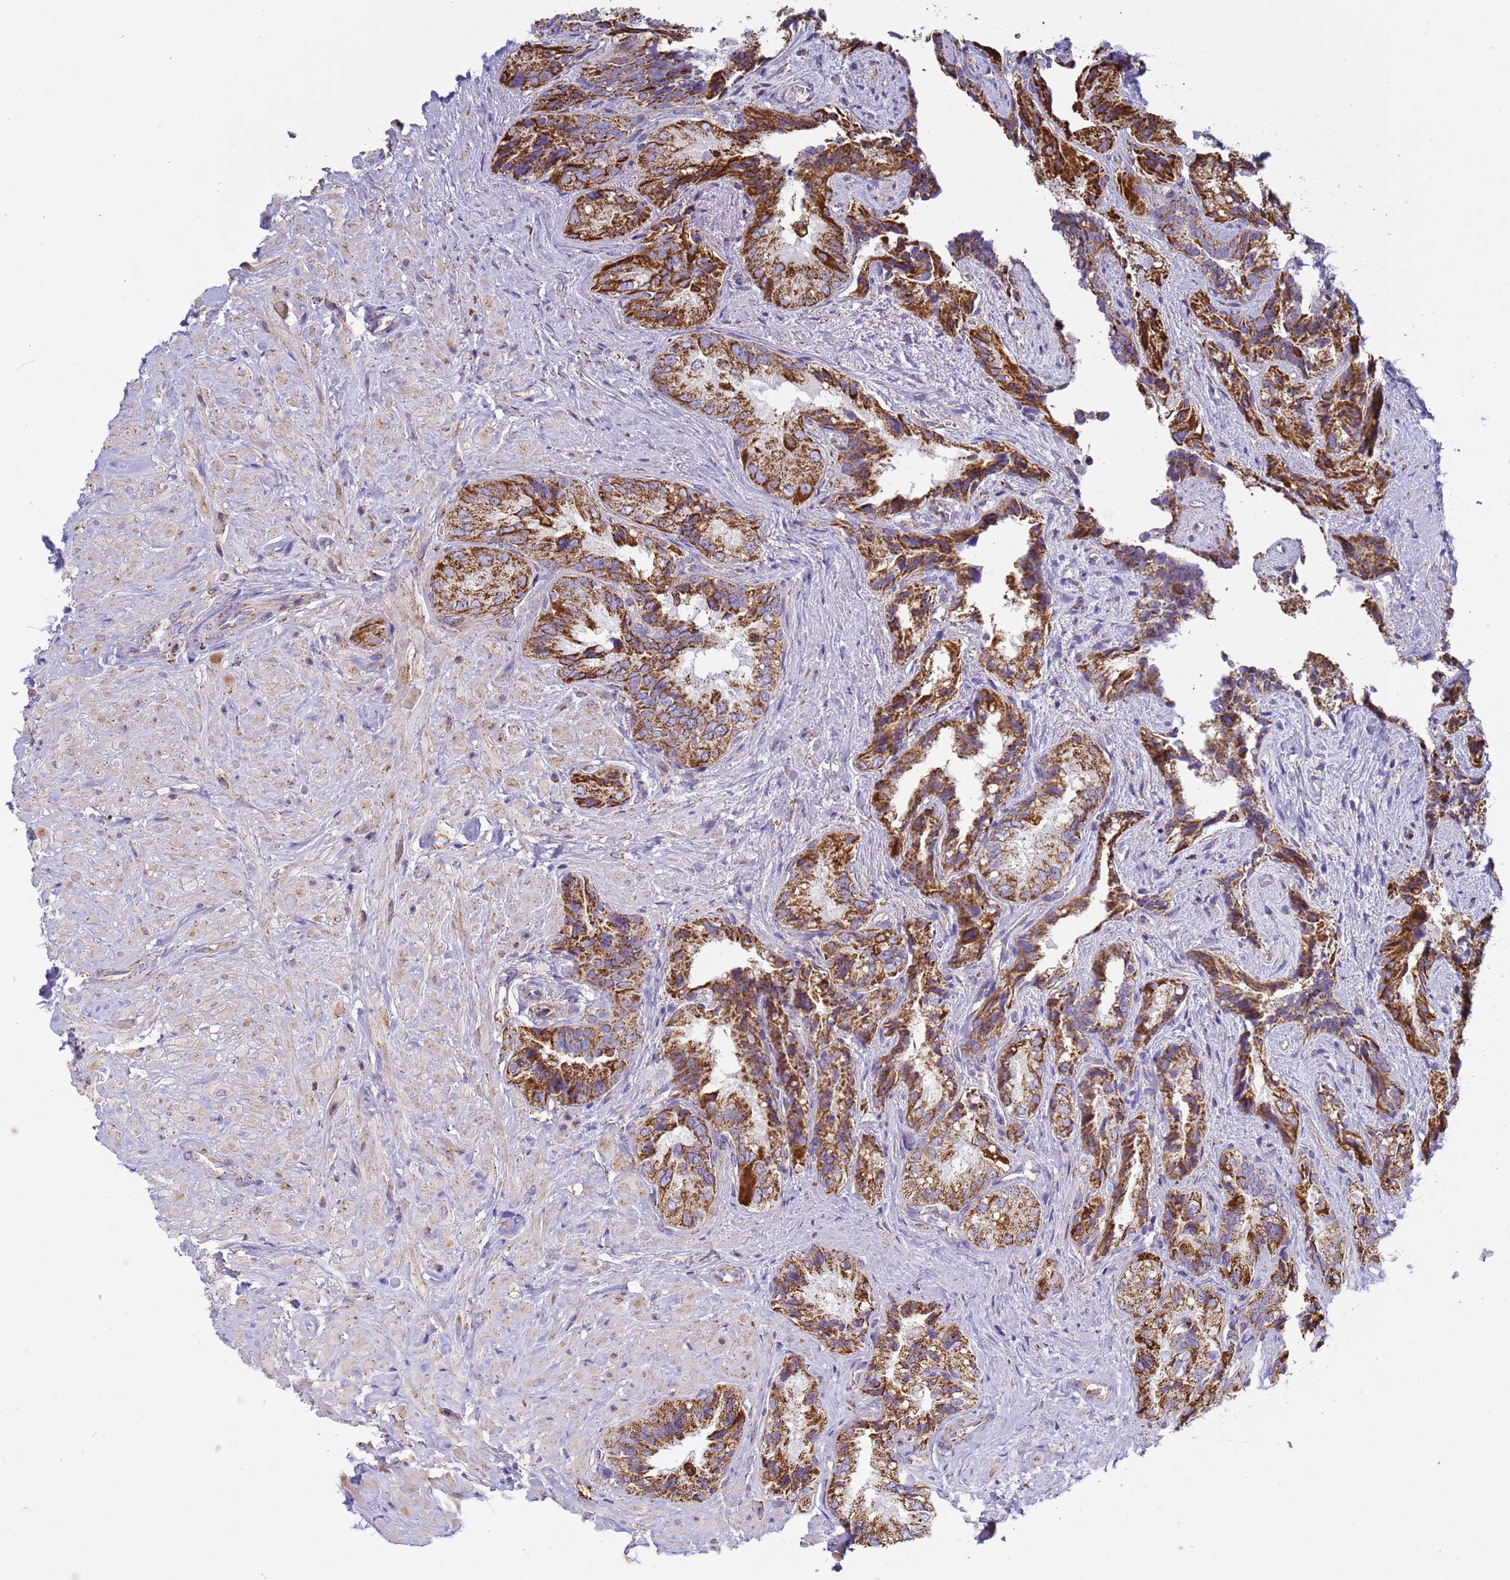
{"staining": {"intensity": "strong", "quantity": ">75%", "location": "cytoplasmic/membranous"}, "tissue": "seminal vesicle", "cell_type": "Glandular cells", "image_type": "normal", "snomed": [{"axis": "morphology", "description": "Normal tissue, NOS"}, {"axis": "topography", "description": "Seminal veicle"}, {"axis": "topography", "description": "Peripheral nerve tissue"}], "caption": "Protein staining of normal seminal vesicle demonstrates strong cytoplasmic/membranous positivity in approximately >75% of glandular cells.", "gene": "COQ4", "patient": {"sex": "male", "age": 67}}